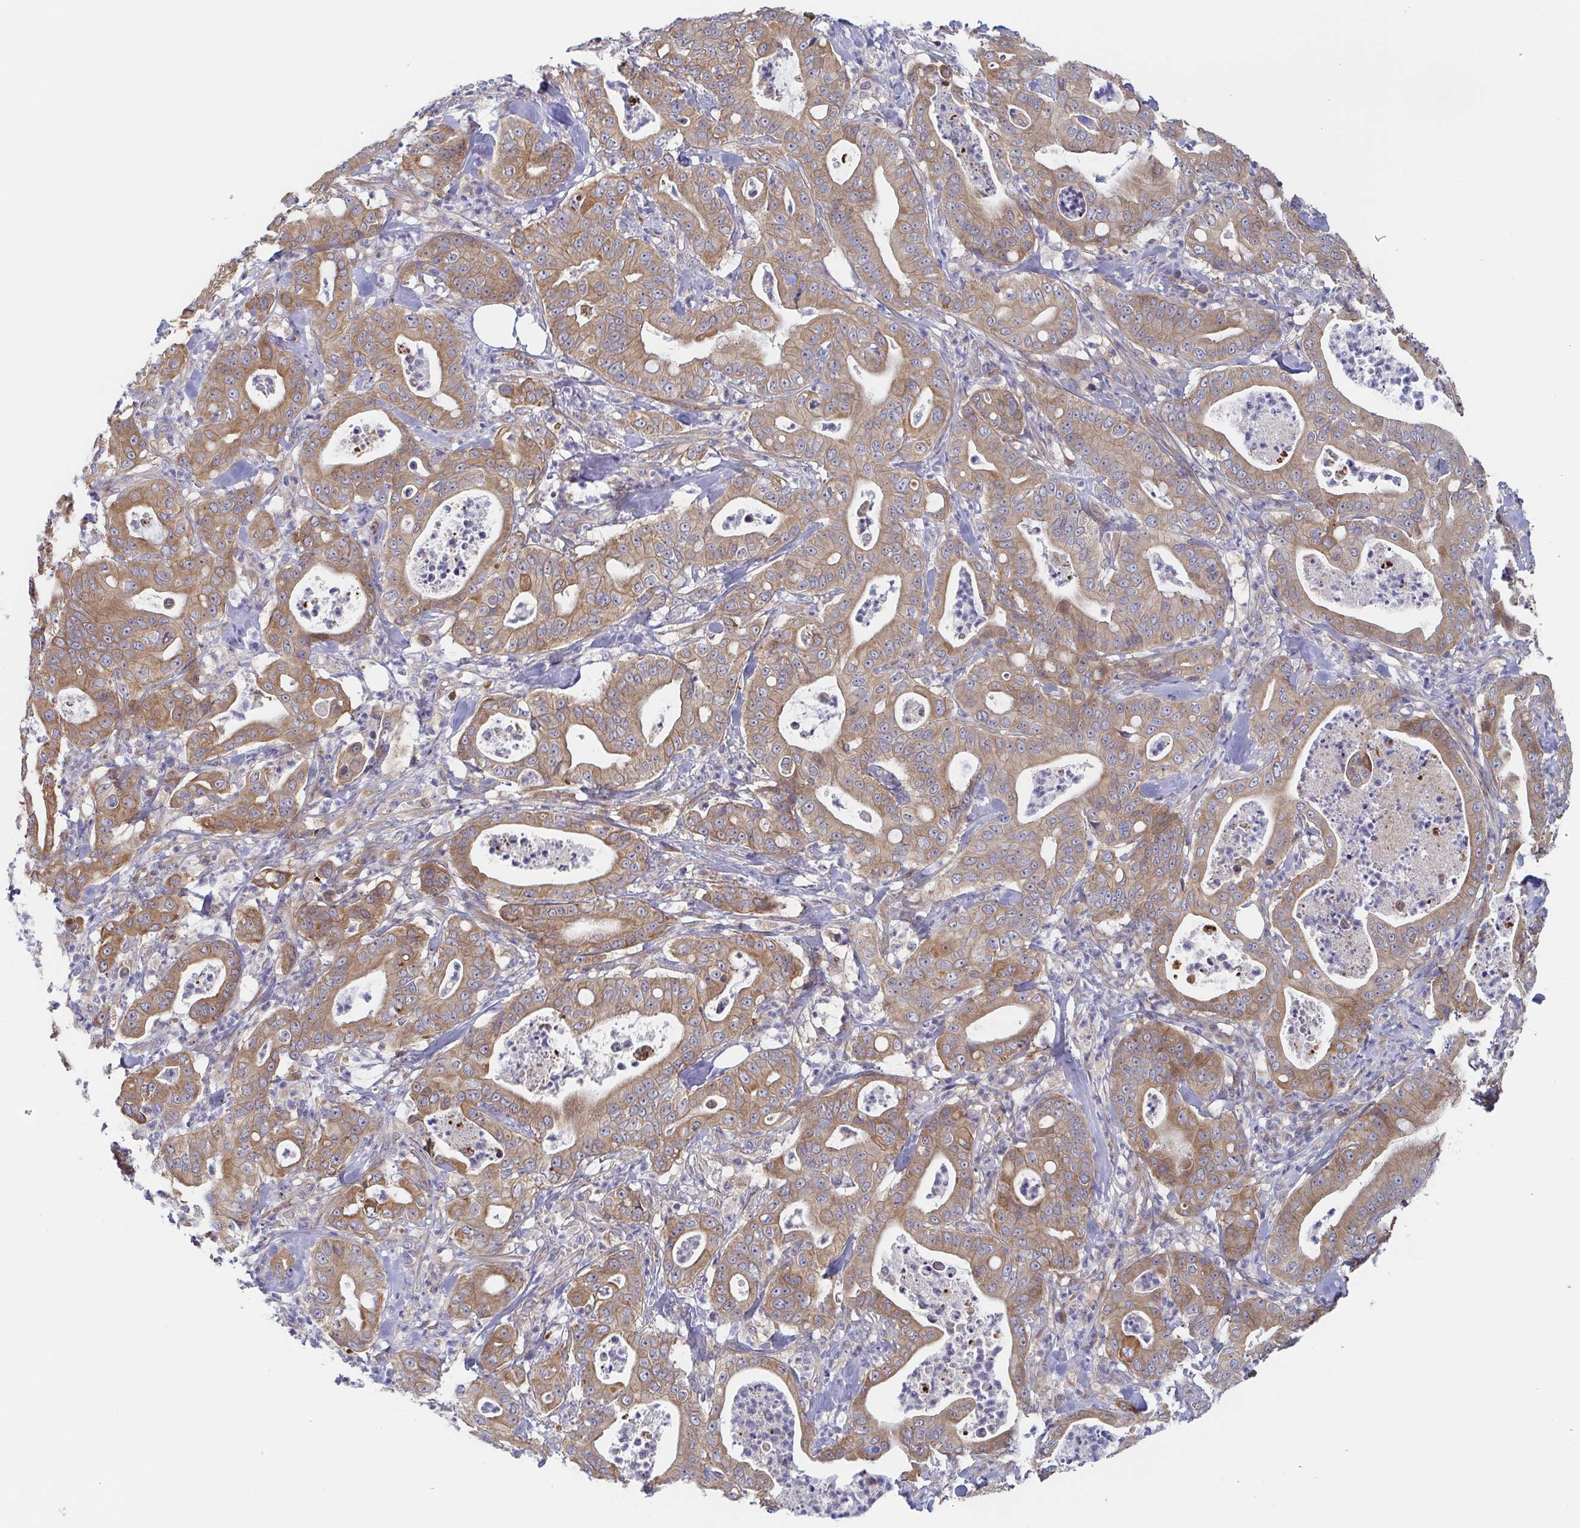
{"staining": {"intensity": "moderate", "quantity": ">75%", "location": "cytoplasmic/membranous"}, "tissue": "pancreatic cancer", "cell_type": "Tumor cells", "image_type": "cancer", "snomed": [{"axis": "morphology", "description": "Adenocarcinoma, NOS"}, {"axis": "topography", "description": "Pancreas"}], "caption": "Immunohistochemistry (IHC) image of neoplastic tissue: human pancreatic cancer stained using IHC exhibits medium levels of moderate protein expression localized specifically in the cytoplasmic/membranous of tumor cells, appearing as a cytoplasmic/membranous brown color.", "gene": "TUFT1", "patient": {"sex": "male", "age": 71}}